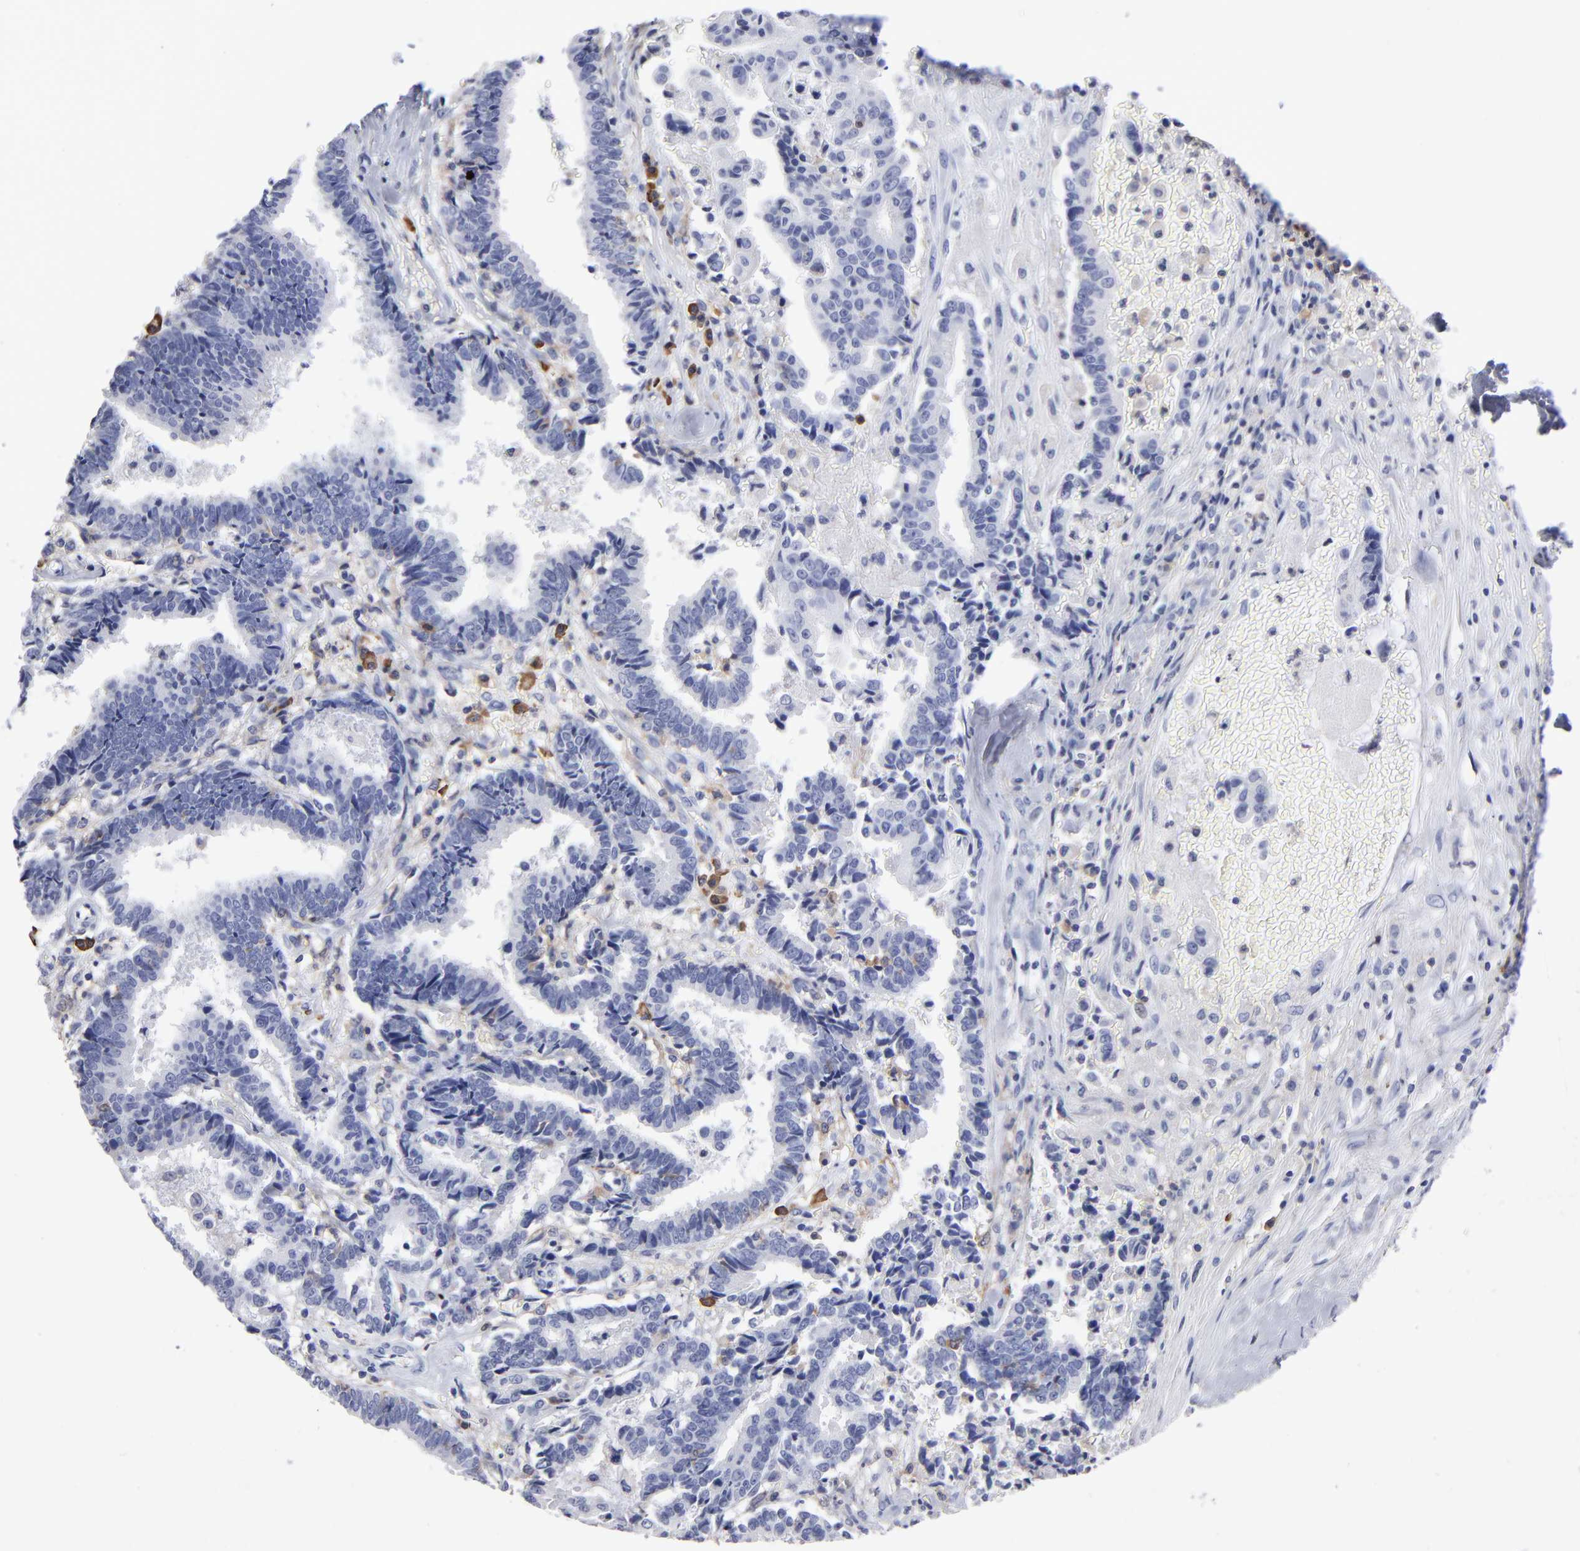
{"staining": {"intensity": "negative", "quantity": "none", "location": "none"}, "tissue": "liver cancer", "cell_type": "Tumor cells", "image_type": "cancer", "snomed": [{"axis": "morphology", "description": "Cholangiocarcinoma"}, {"axis": "topography", "description": "Liver"}], "caption": "Image shows no protein expression in tumor cells of liver cholangiocarcinoma tissue.", "gene": "LAT2", "patient": {"sex": "male", "age": 57}}